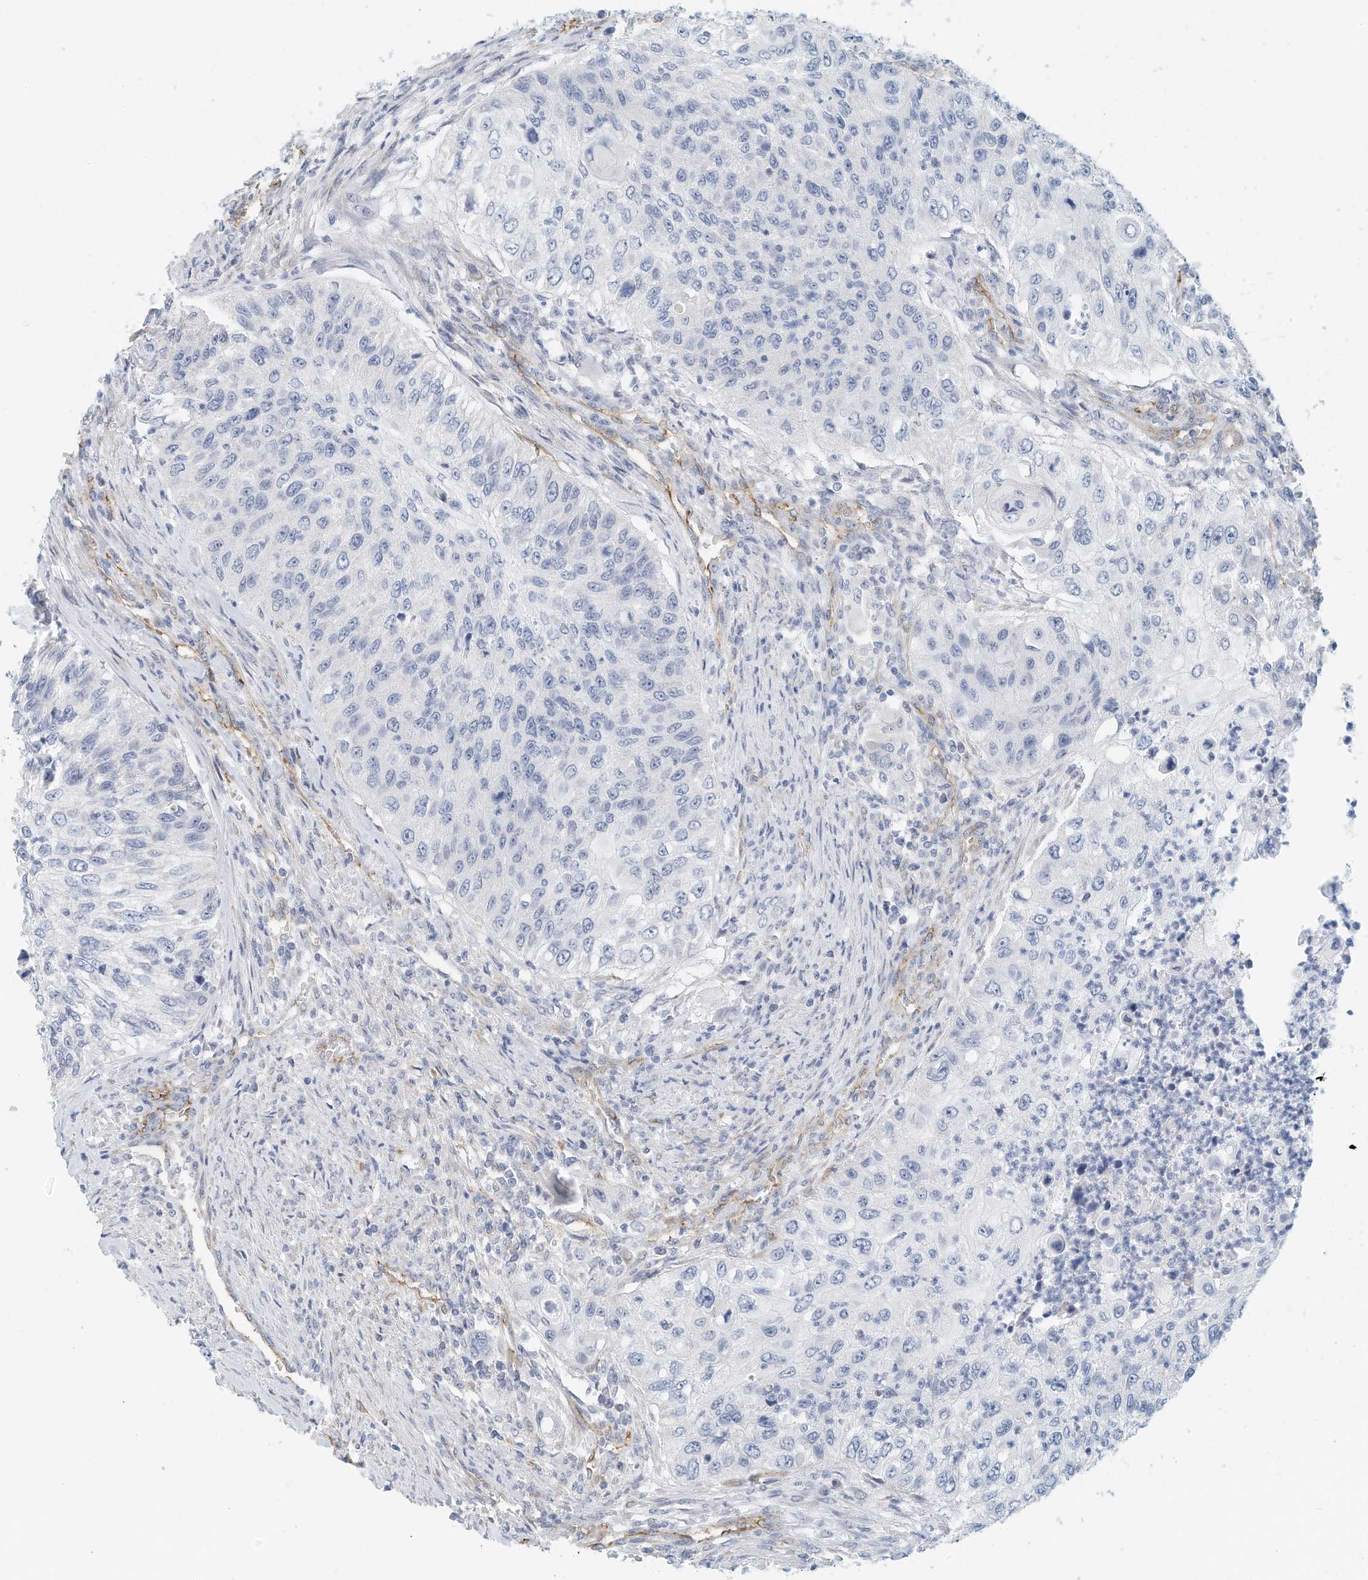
{"staining": {"intensity": "negative", "quantity": "none", "location": "none"}, "tissue": "urothelial cancer", "cell_type": "Tumor cells", "image_type": "cancer", "snomed": [{"axis": "morphology", "description": "Urothelial carcinoma, High grade"}, {"axis": "topography", "description": "Urinary bladder"}], "caption": "Tumor cells show no significant expression in urothelial carcinoma (high-grade). (DAB IHC visualized using brightfield microscopy, high magnification).", "gene": "ARHGAP28", "patient": {"sex": "female", "age": 60}}